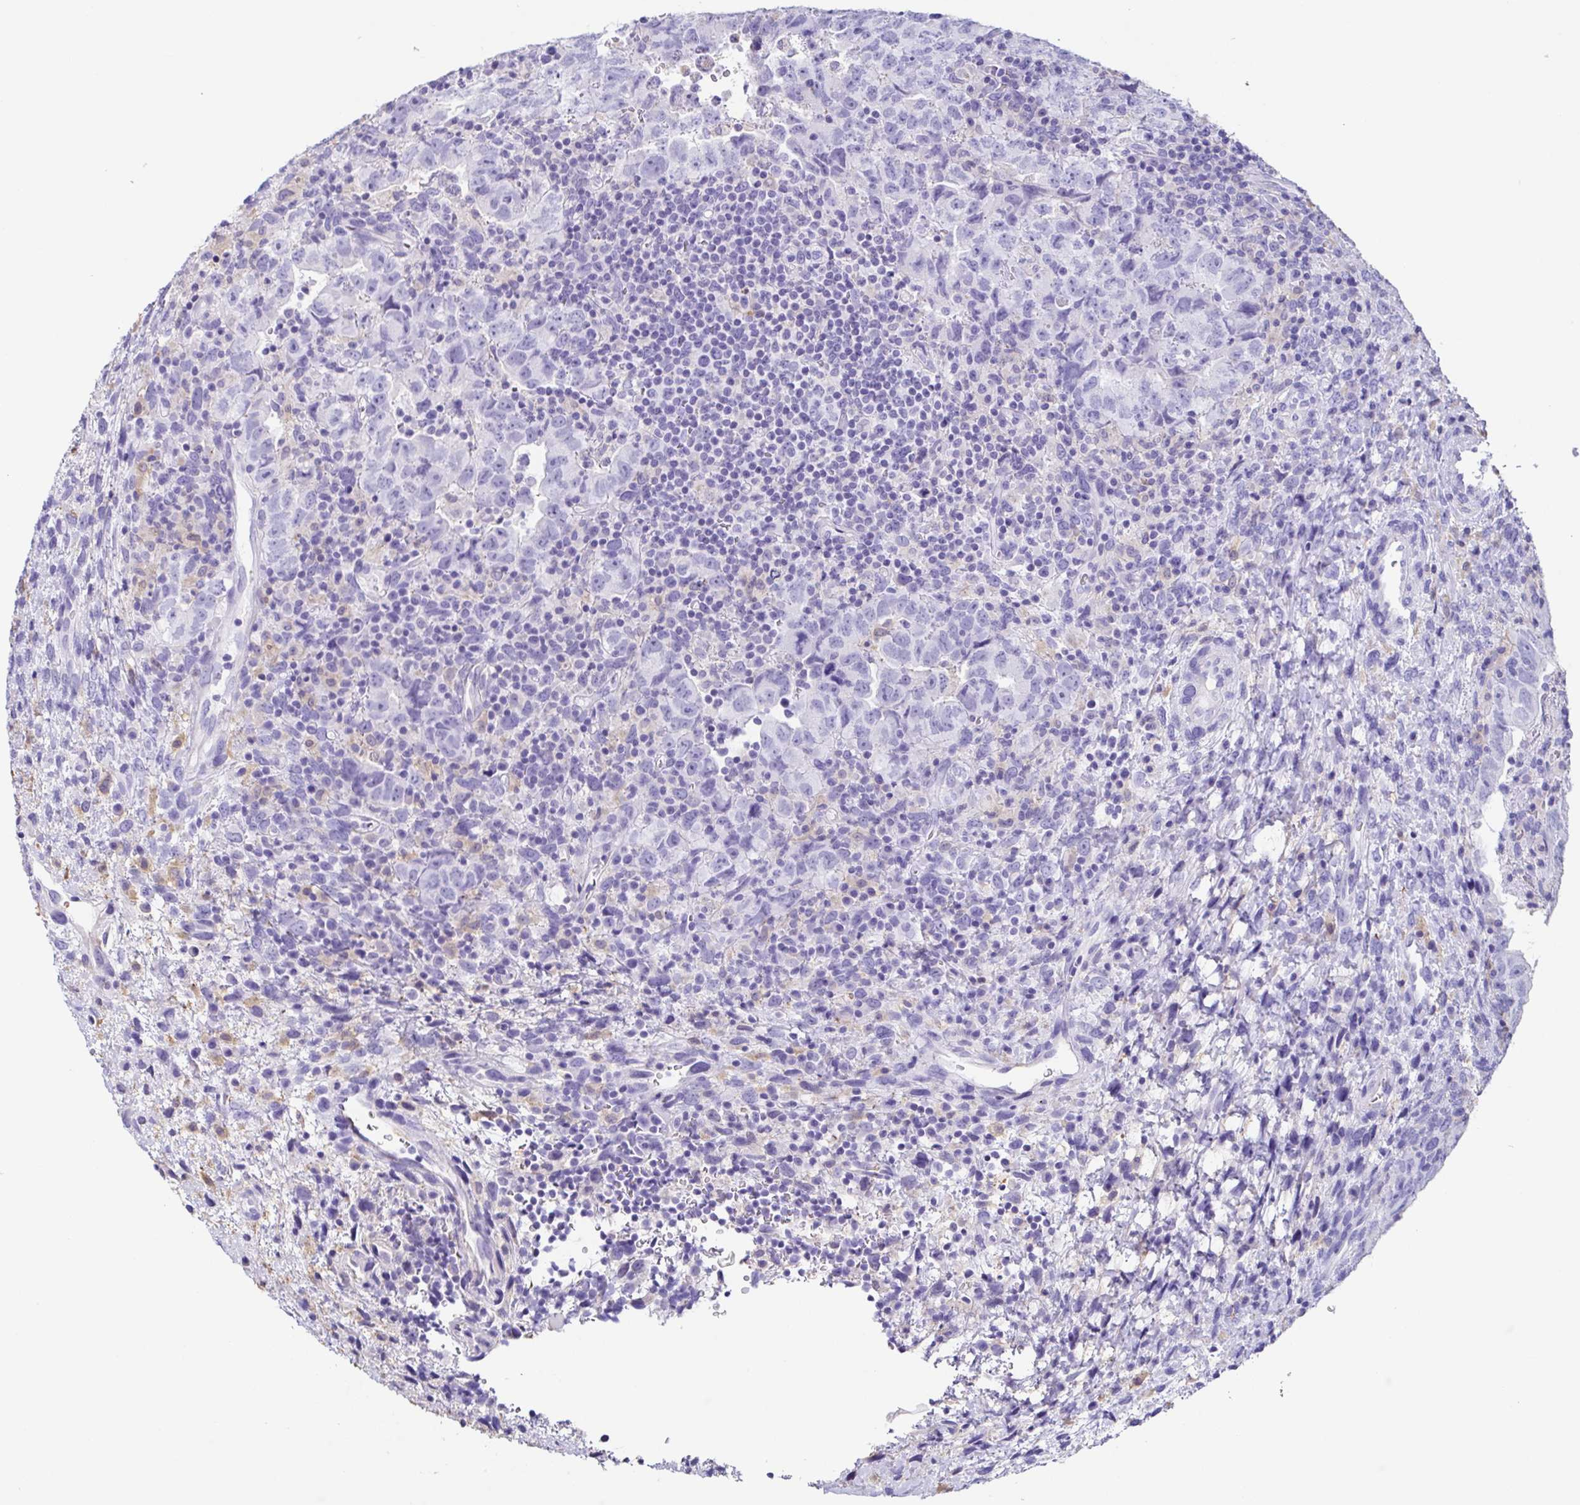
{"staining": {"intensity": "negative", "quantity": "none", "location": "none"}, "tissue": "testis cancer", "cell_type": "Tumor cells", "image_type": "cancer", "snomed": [{"axis": "morphology", "description": "Carcinoma, Embryonal, NOS"}, {"axis": "topography", "description": "Testis"}], "caption": "This is a micrograph of immunohistochemistry staining of testis cancer (embryonal carcinoma), which shows no staining in tumor cells.", "gene": "ANXA10", "patient": {"sex": "male", "age": 24}}